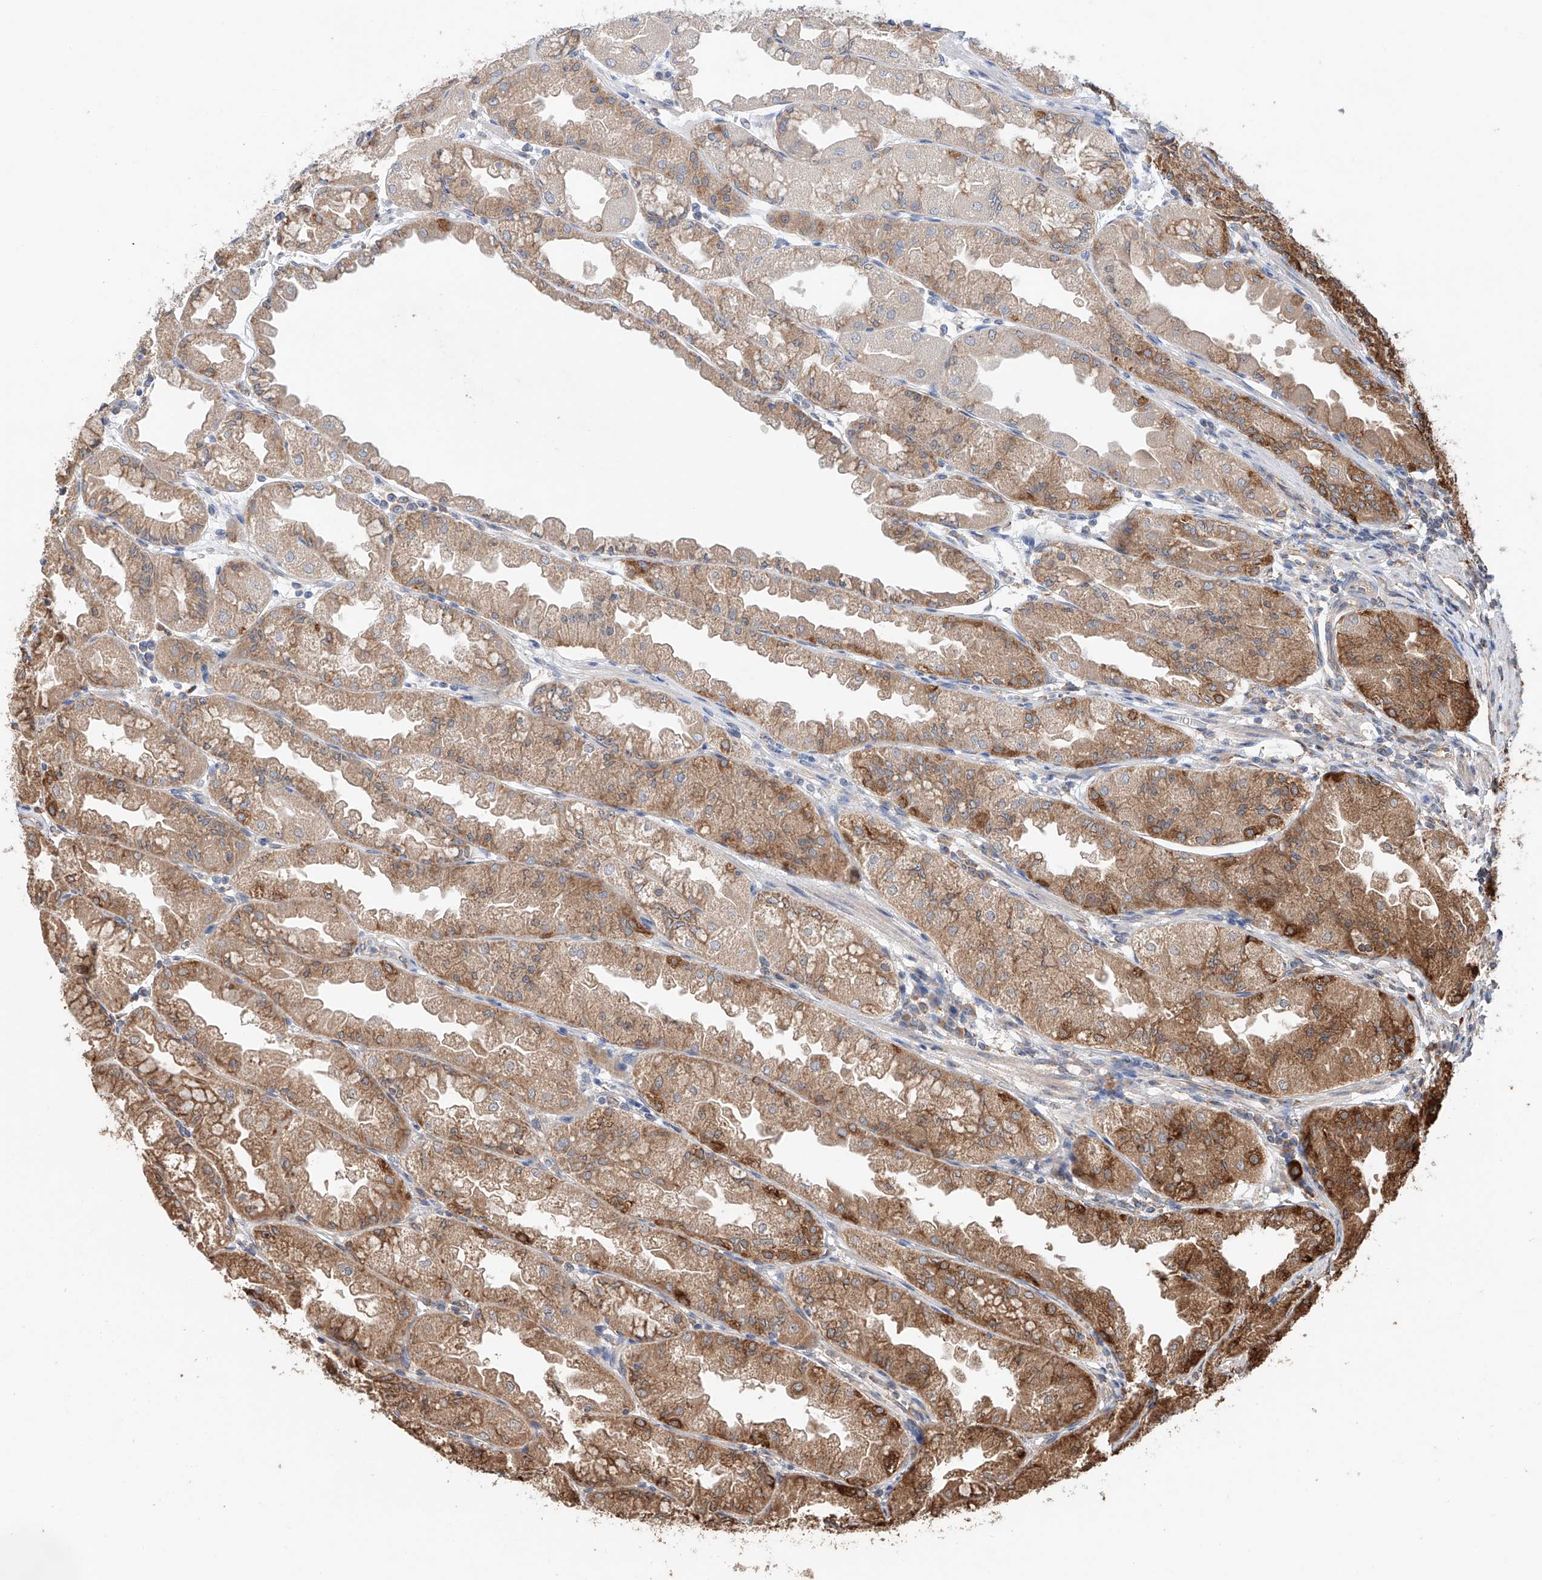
{"staining": {"intensity": "moderate", "quantity": ">75%", "location": "cytoplasmic/membranous"}, "tissue": "stomach", "cell_type": "Glandular cells", "image_type": "normal", "snomed": [{"axis": "morphology", "description": "Normal tissue, NOS"}, {"axis": "topography", "description": "Stomach, upper"}], "caption": "This image demonstrates immunohistochemistry staining of unremarkable human stomach, with medium moderate cytoplasmic/membranous staining in approximately >75% of glandular cells.", "gene": "DNAH8", "patient": {"sex": "male", "age": 47}}